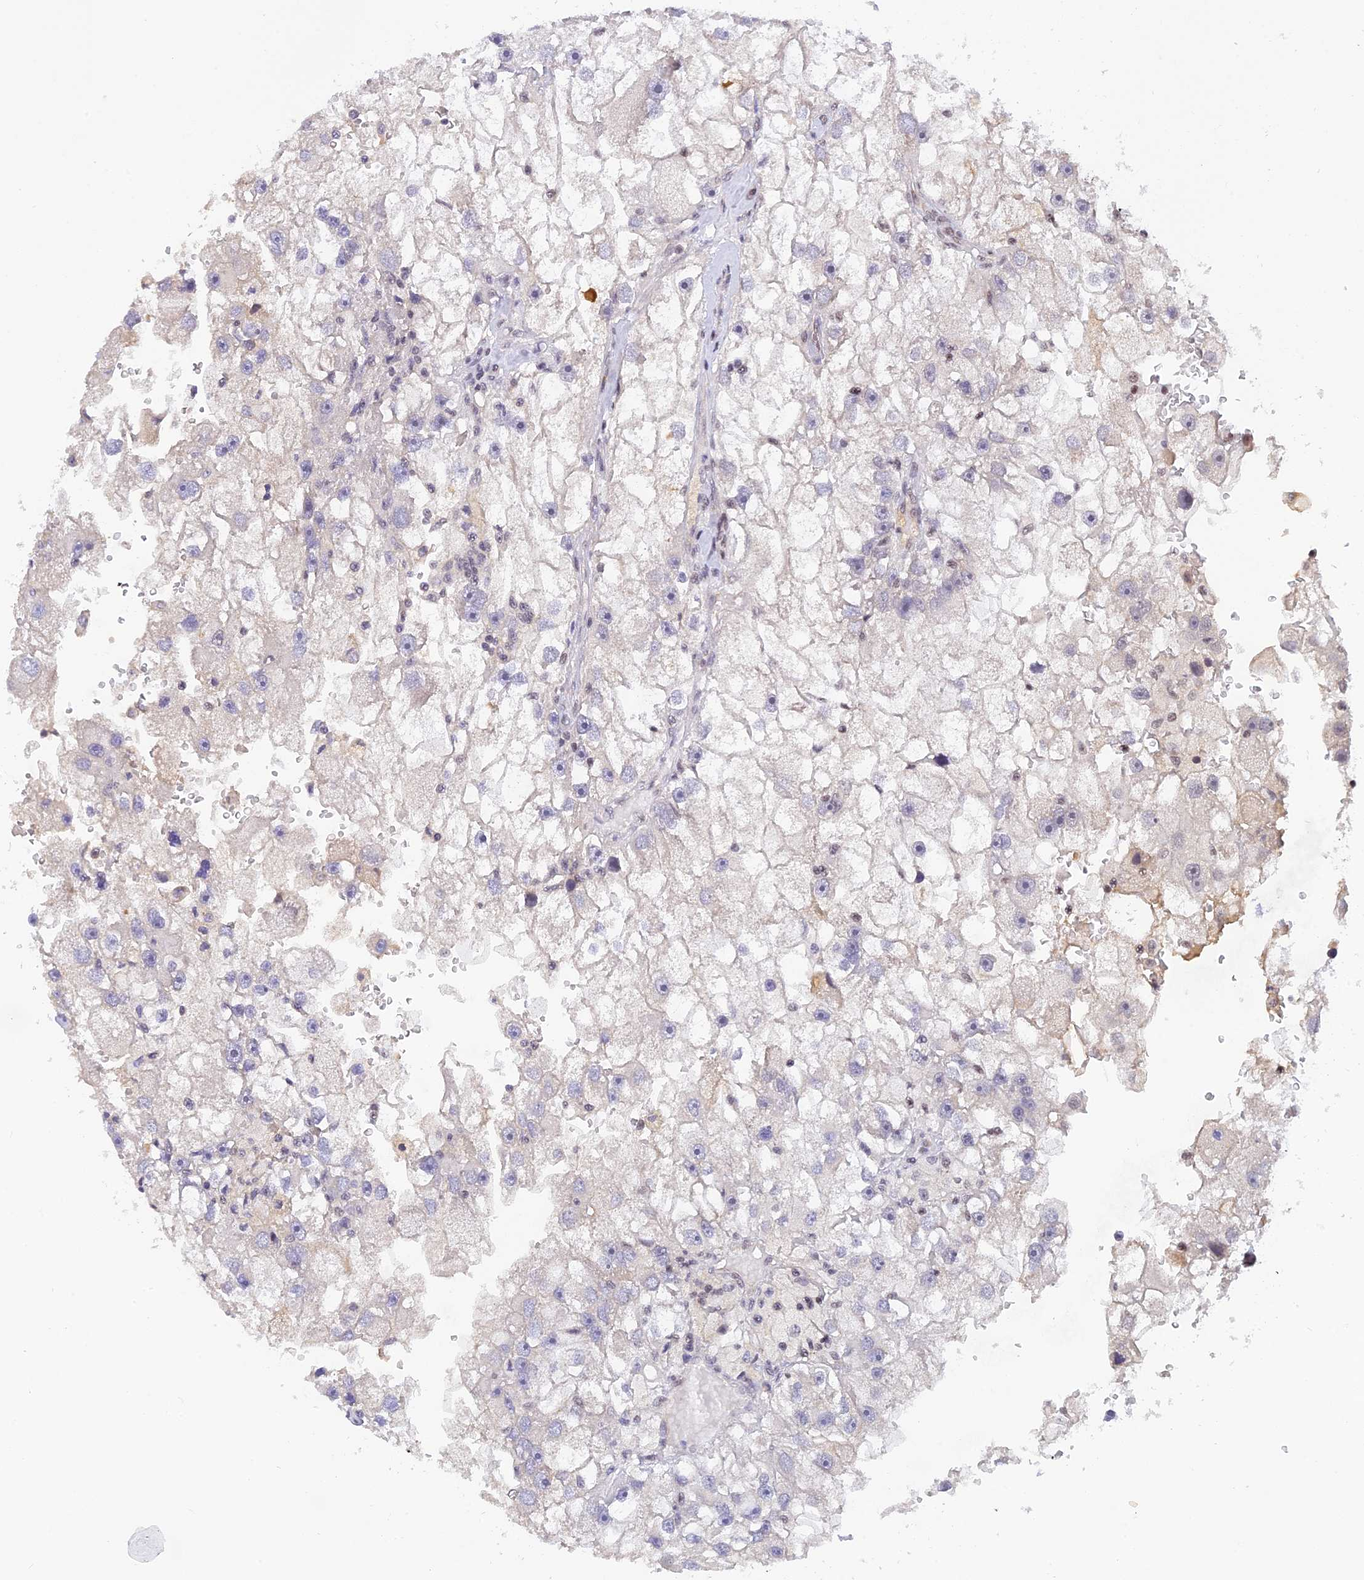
{"staining": {"intensity": "negative", "quantity": "none", "location": "none"}, "tissue": "renal cancer", "cell_type": "Tumor cells", "image_type": "cancer", "snomed": [{"axis": "morphology", "description": "Adenocarcinoma, NOS"}, {"axis": "topography", "description": "Kidney"}], "caption": "Image shows no protein expression in tumor cells of renal cancer tissue.", "gene": "THAP11", "patient": {"sex": "male", "age": 63}}